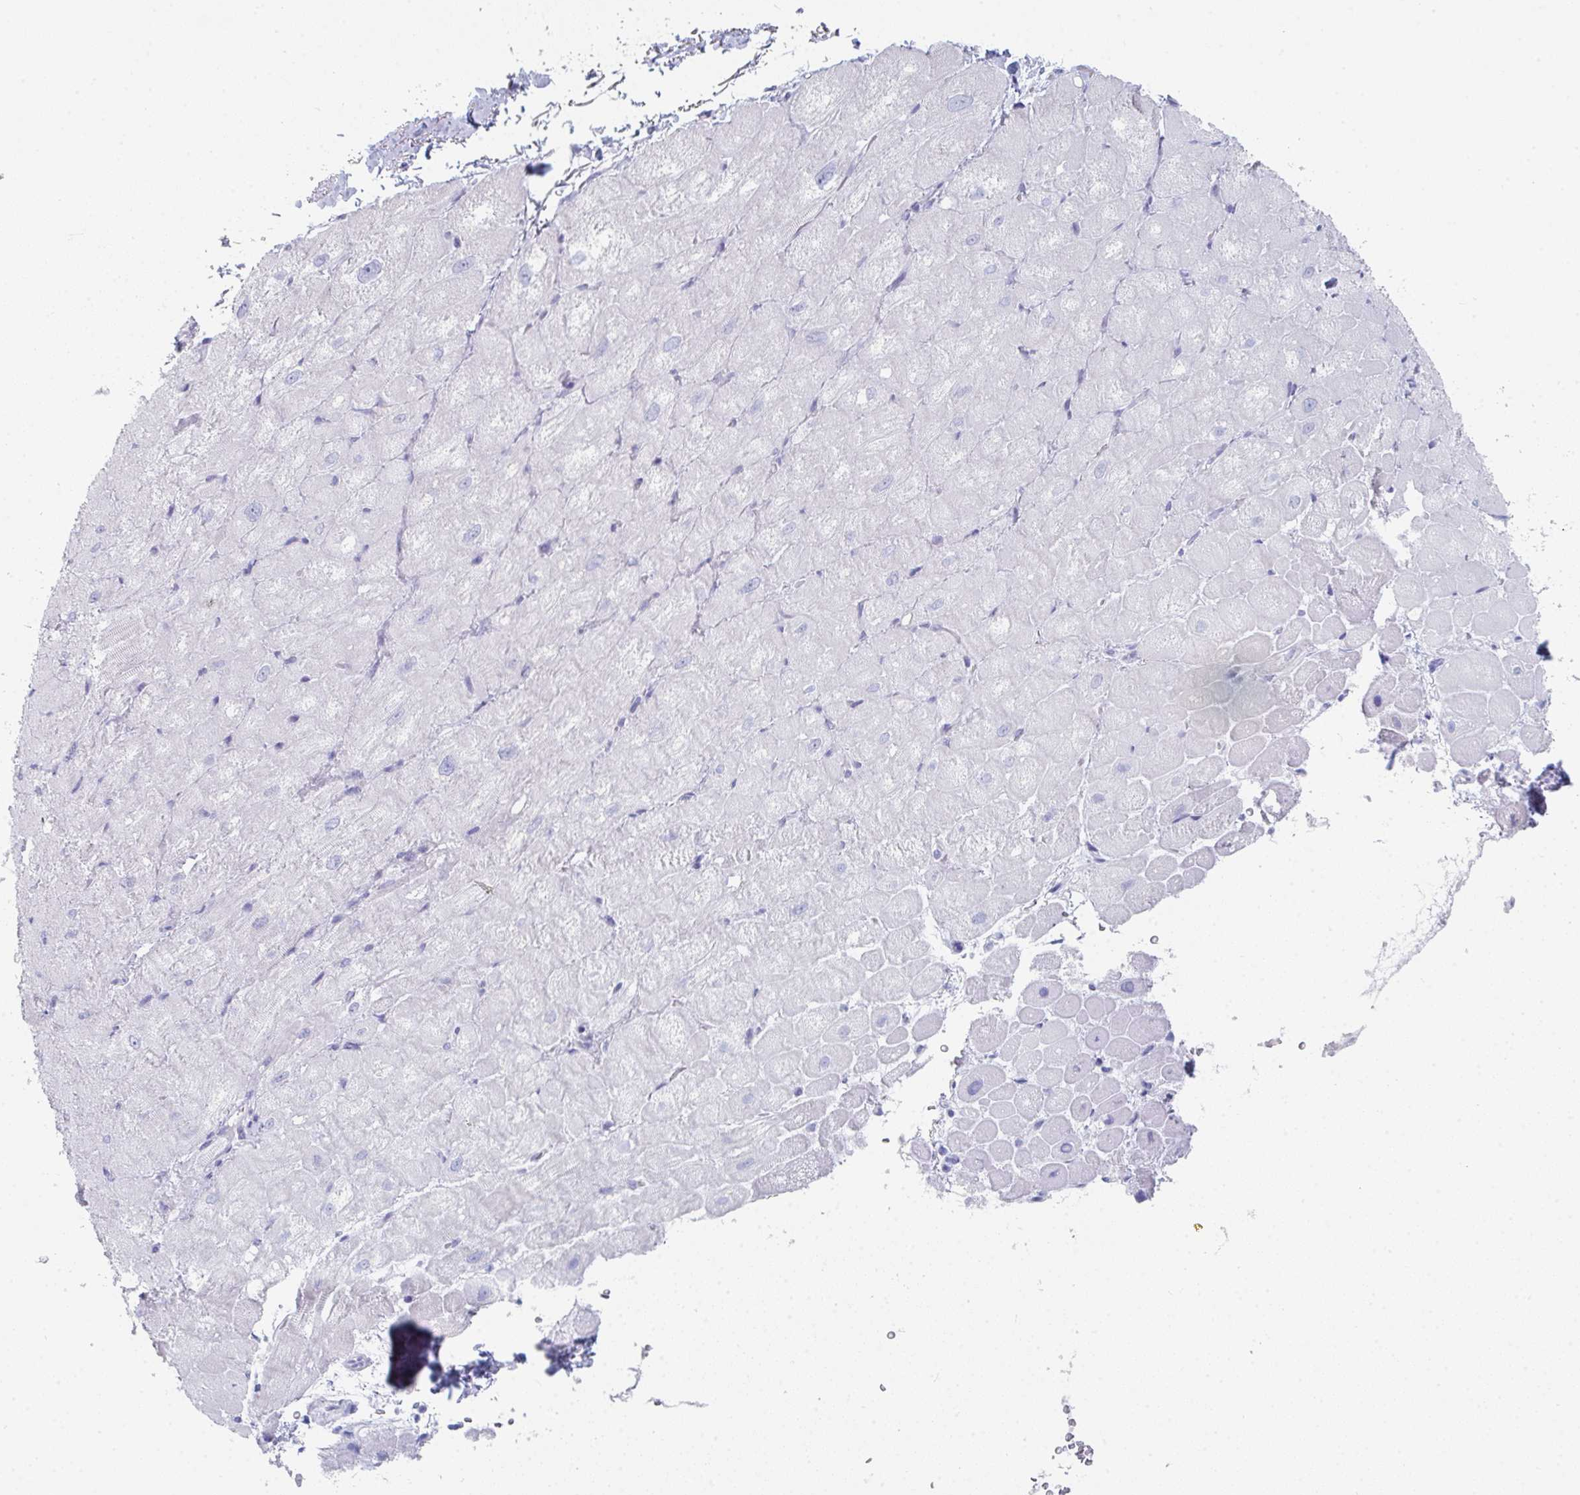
{"staining": {"intensity": "negative", "quantity": "none", "location": "none"}, "tissue": "heart muscle", "cell_type": "Cardiomyocytes", "image_type": "normal", "snomed": [{"axis": "morphology", "description": "Normal tissue, NOS"}, {"axis": "topography", "description": "Heart"}], "caption": "IHC of benign heart muscle shows no positivity in cardiomyocytes. (Brightfield microscopy of DAB IHC at high magnification).", "gene": "RUBCN", "patient": {"sex": "male", "age": 62}}